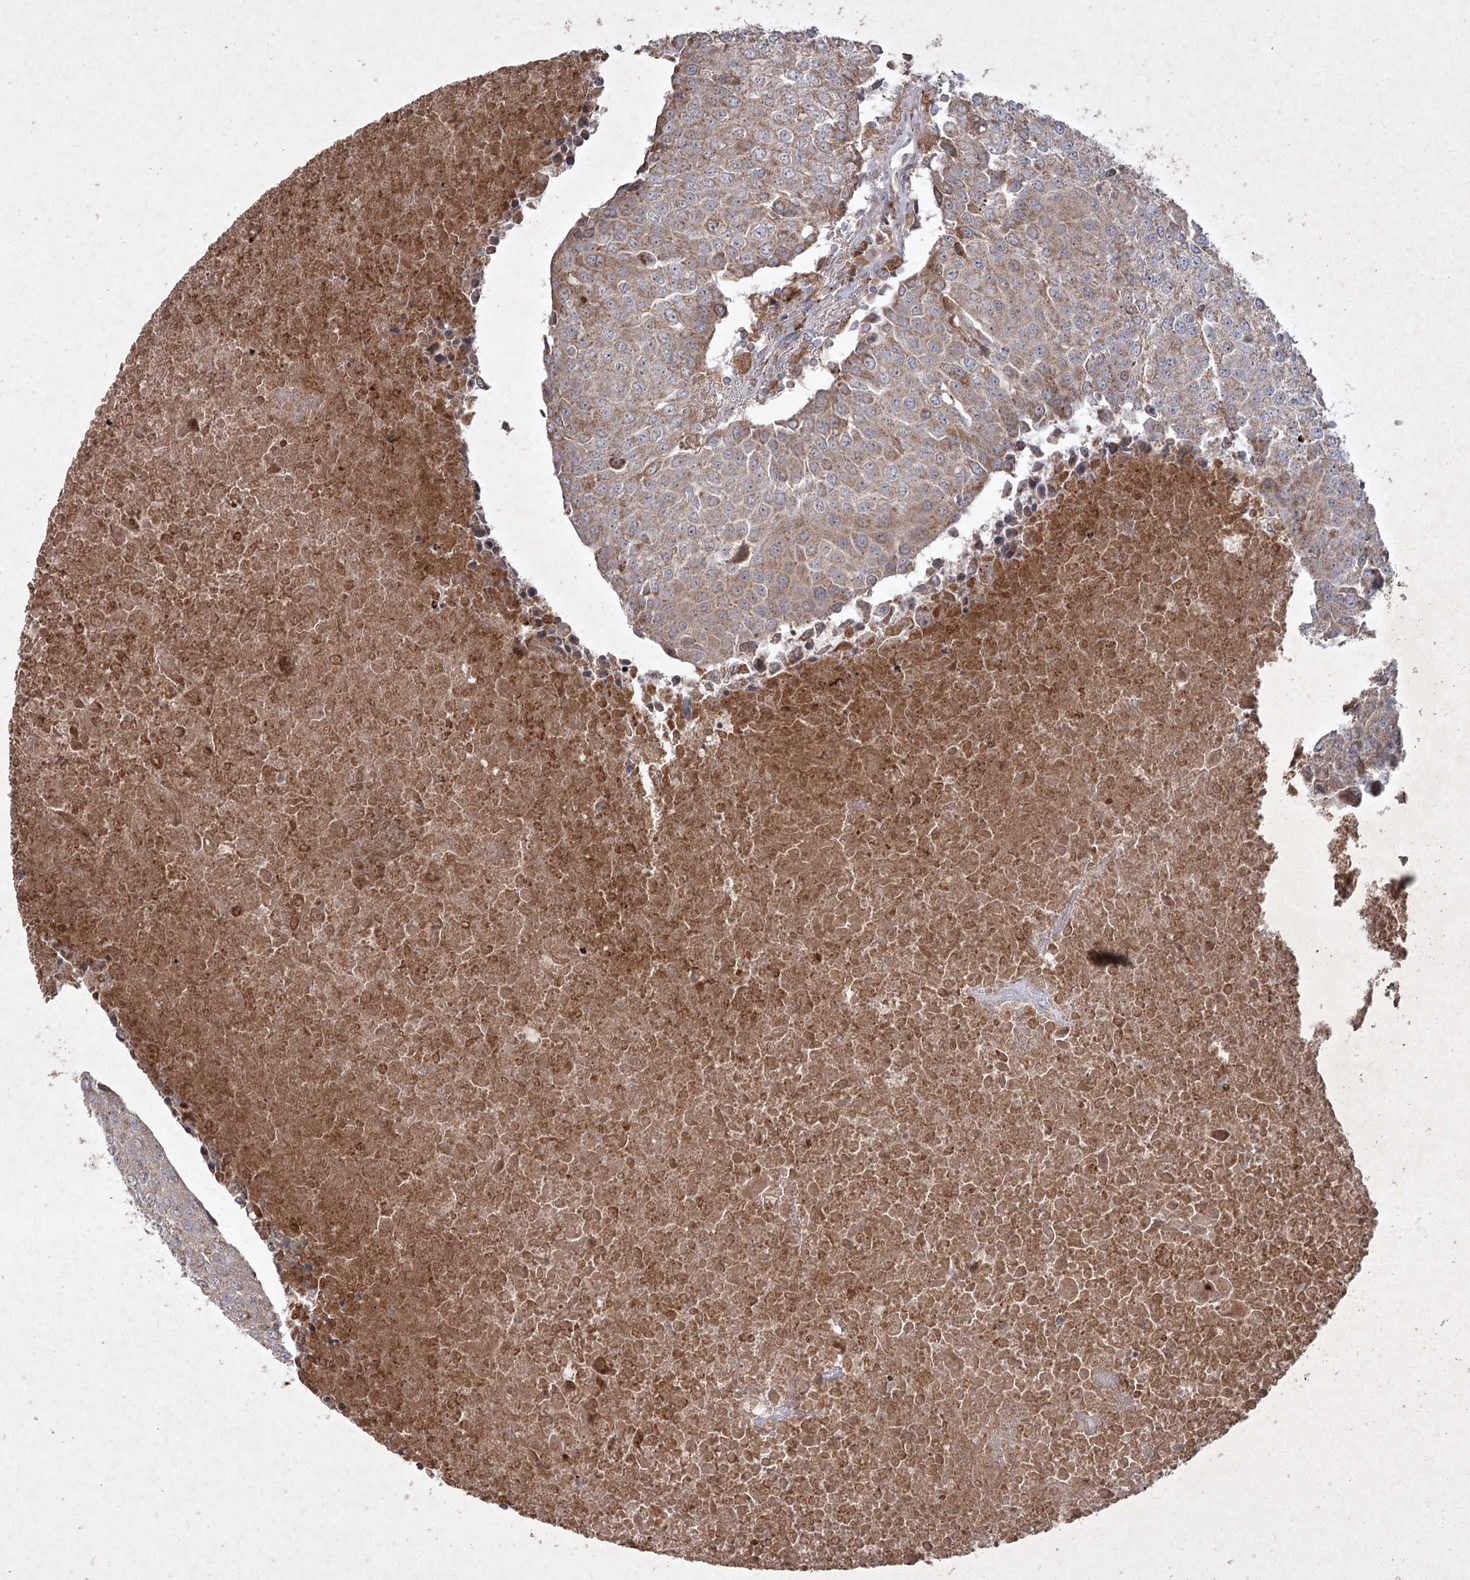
{"staining": {"intensity": "weak", "quantity": ">75%", "location": "cytoplasmic/membranous"}, "tissue": "urothelial cancer", "cell_type": "Tumor cells", "image_type": "cancer", "snomed": [{"axis": "morphology", "description": "Urothelial carcinoma, High grade"}, {"axis": "topography", "description": "Urinary bladder"}], "caption": "This histopathology image reveals urothelial cancer stained with immunohistochemistry (IHC) to label a protein in brown. The cytoplasmic/membranous of tumor cells show weak positivity for the protein. Nuclei are counter-stained blue.", "gene": "KBTBD4", "patient": {"sex": "female", "age": 85}}